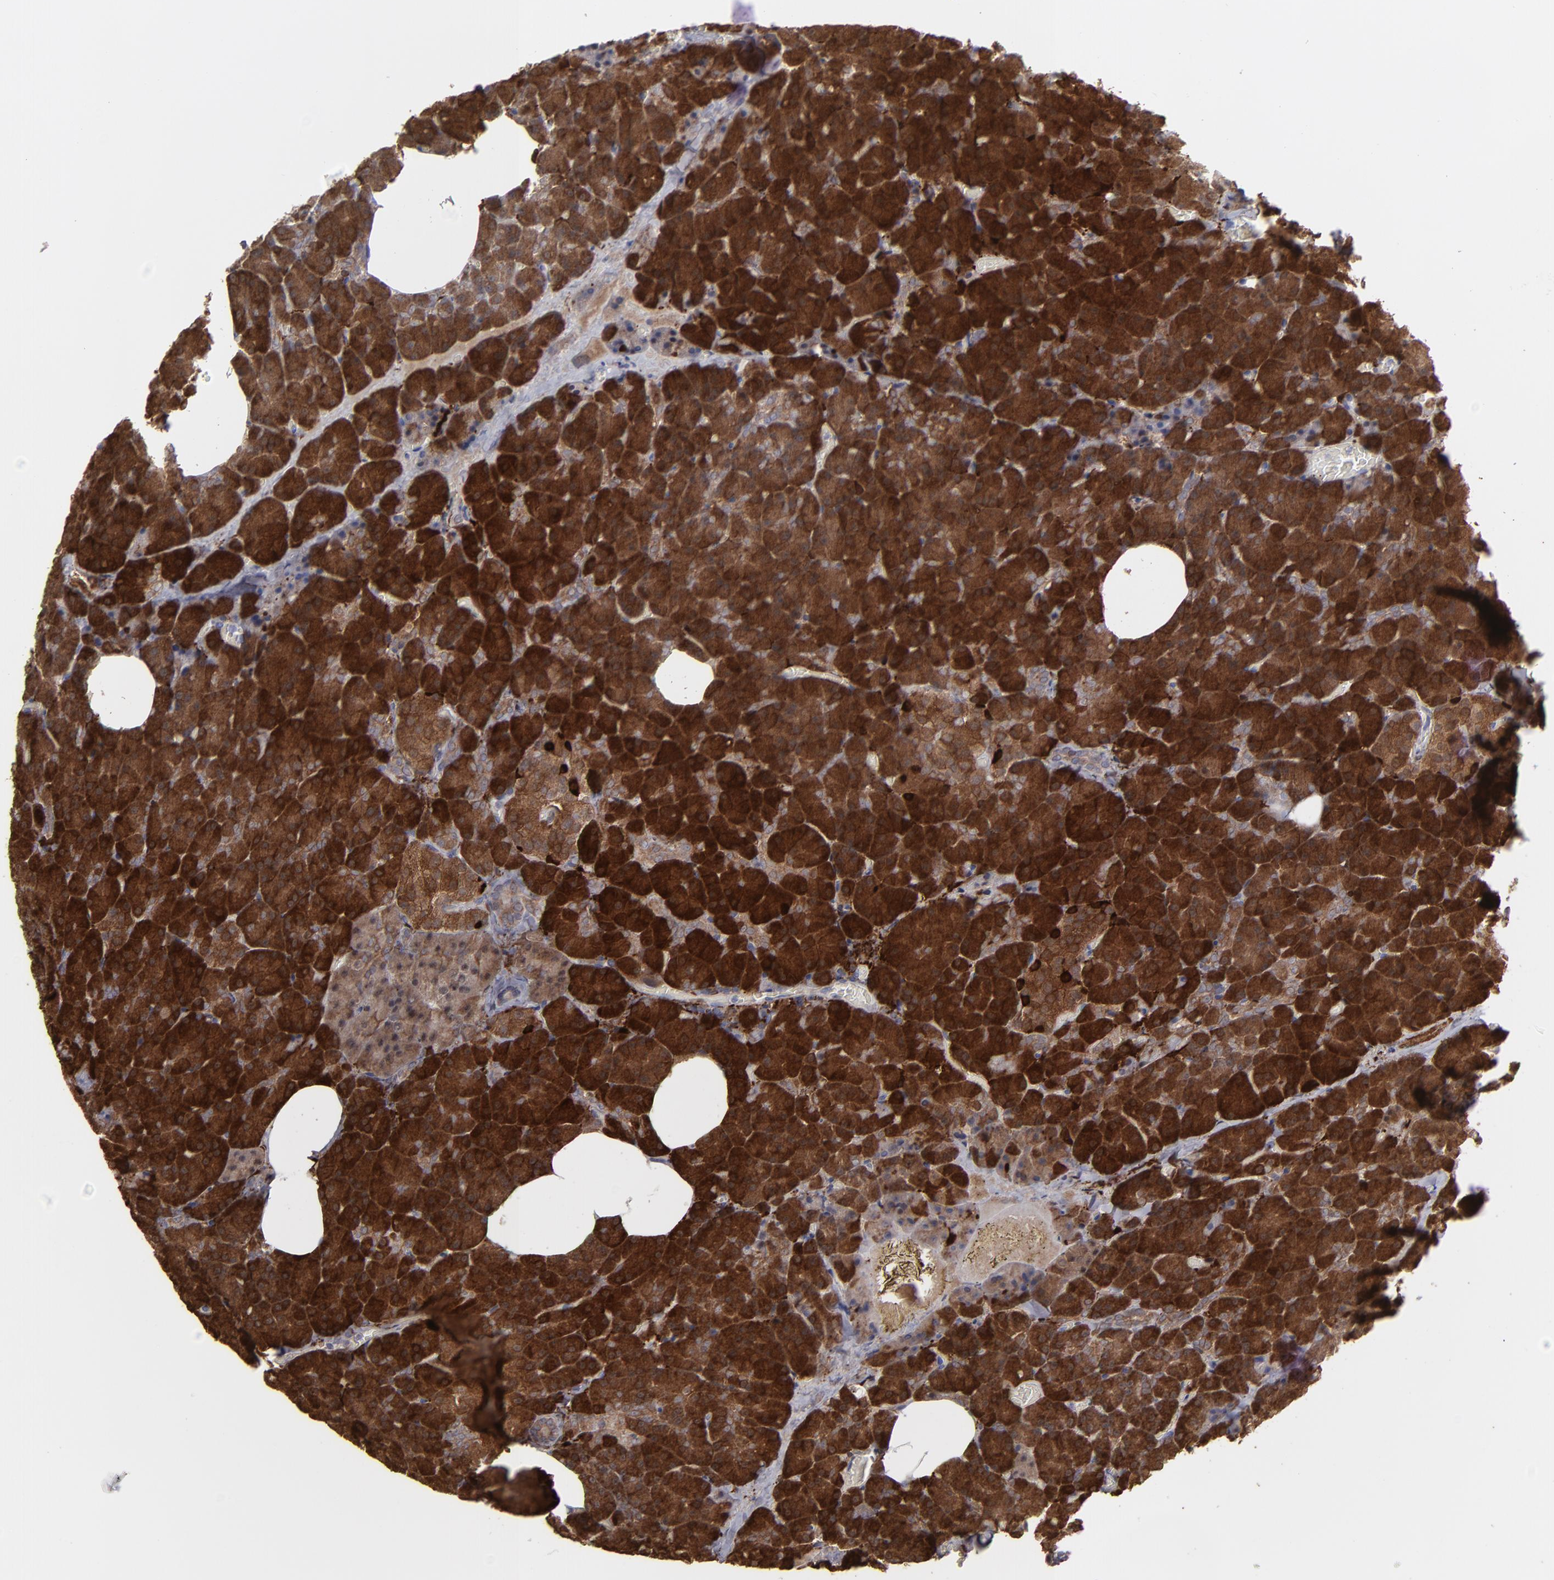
{"staining": {"intensity": "strong", "quantity": ">75%", "location": "cytoplasmic/membranous"}, "tissue": "carcinoid", "cell_type": "Tumor cells", "image_type": "cancer", "snomed": [{"axis": "morphology", "description": "Normal tissue, NOS"}, {"axis": "morphology", "description": "Carcinoid, malignant, NOS"}, {"axis": "topography", "description": "Pancreas"}], "caption": "Protein staining by IHC reveals strong cytoplasmic/membranous expression in approximately >75% of tumor cells in carcinoid (malignant). (DAB (3,3'-diaminobenzidine) IHC, brown staining for protein, blue staining for nuclei).", "gene": "SEMA3G", "patient": {"sex": "female", "age": 35}}